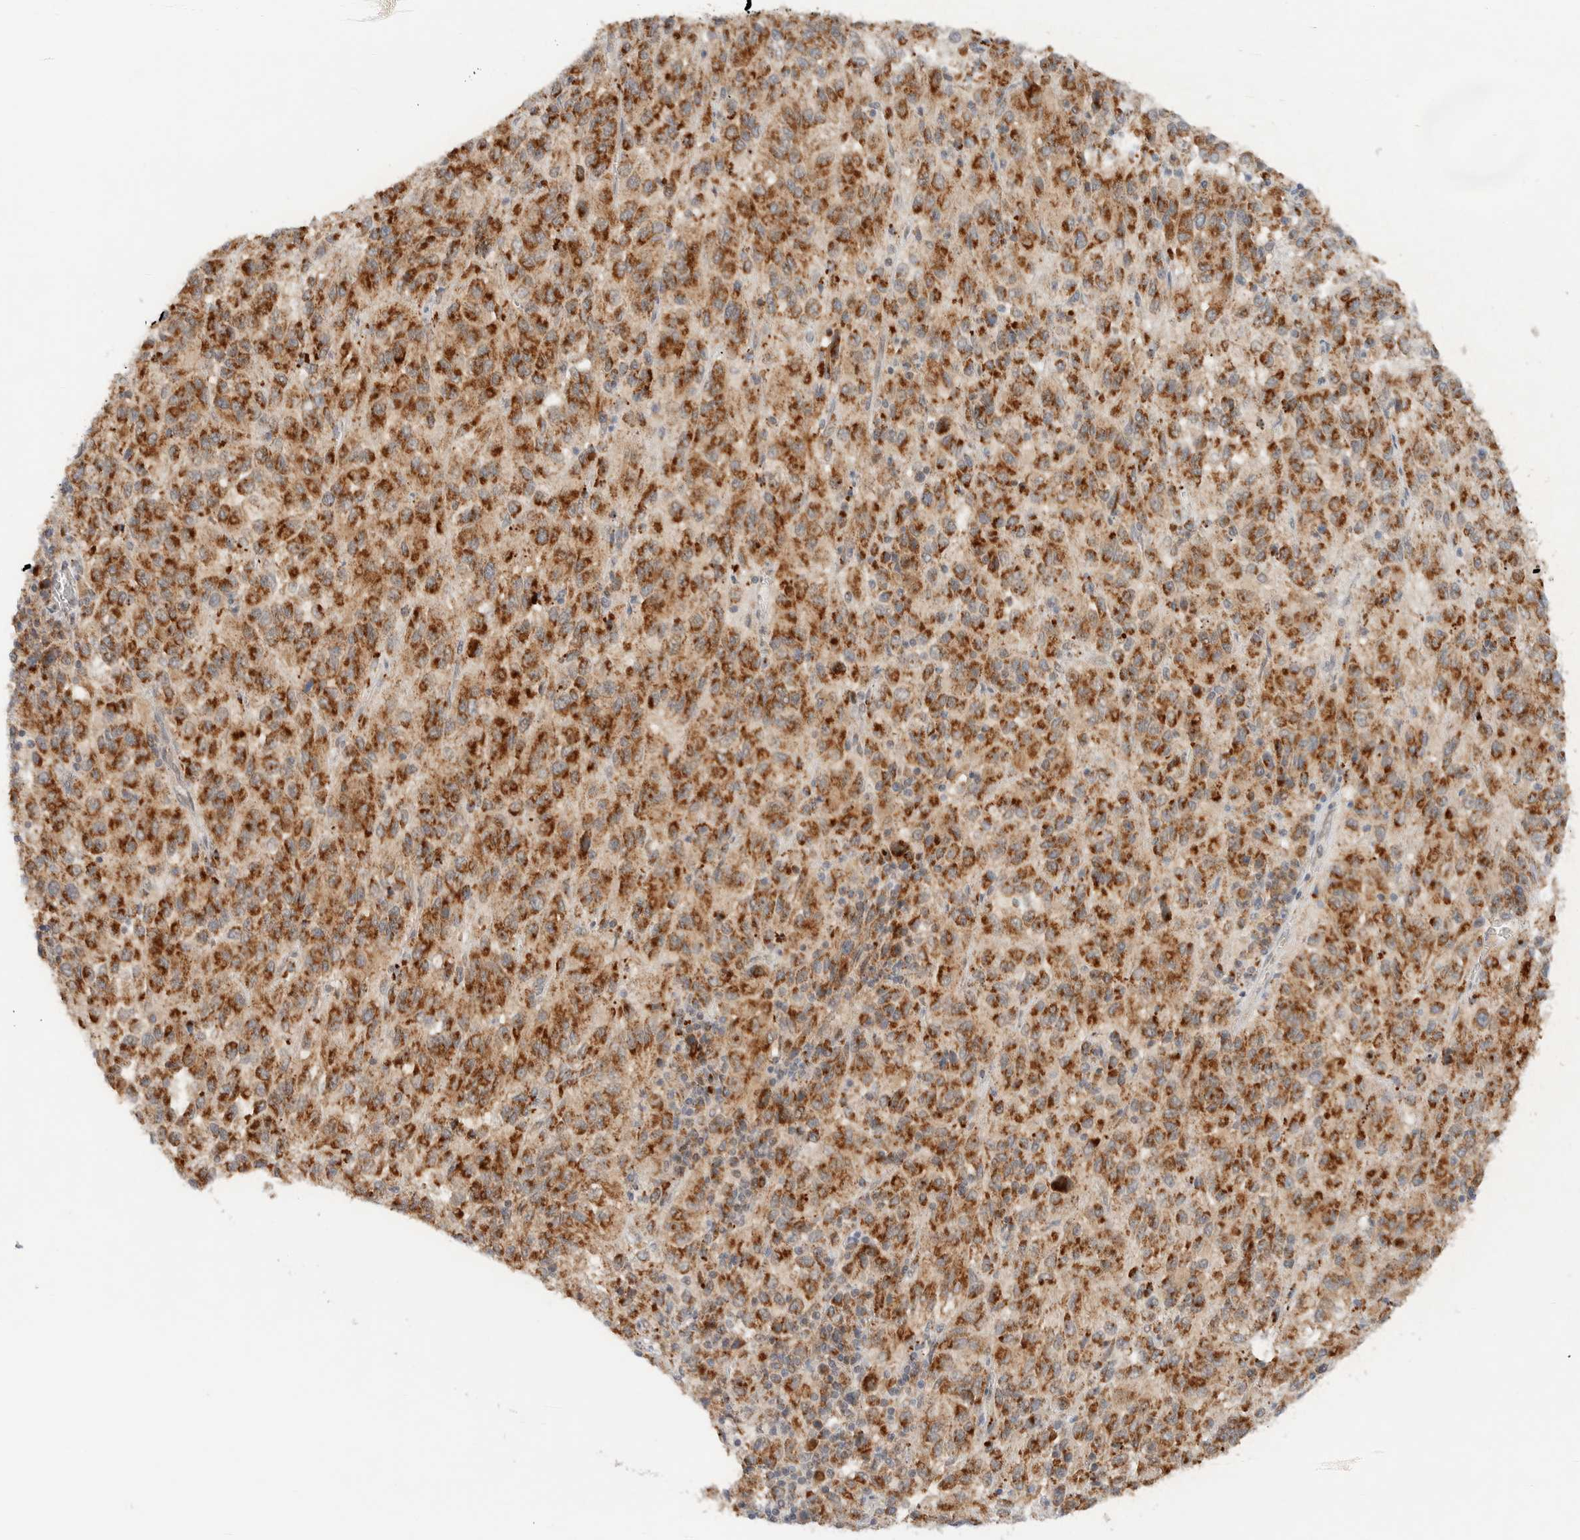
{"staining": {"intensity": "strong", "quantity": ">75%", "location": "cytoplasmic/membranous"}, "tissue": "melanoma", "cell_type": "Tumor cells", "image_type": "cancer", "snomed": [{"axis": "morphology", "description": "Malignant melanoma, Metastatic site"}, {"axis": "topography", "description": "Lung"}], "caption": "Immunohistochemical staining of human melanoma displays high levels of strong cytoplasmic/membranous positivity in about >75% of tumor cells. (brown staining indicates protein expression, while blue staining denotes nuclei).", "gene": "MRPL41", "patient": {"sex": "male", "age": 64}}